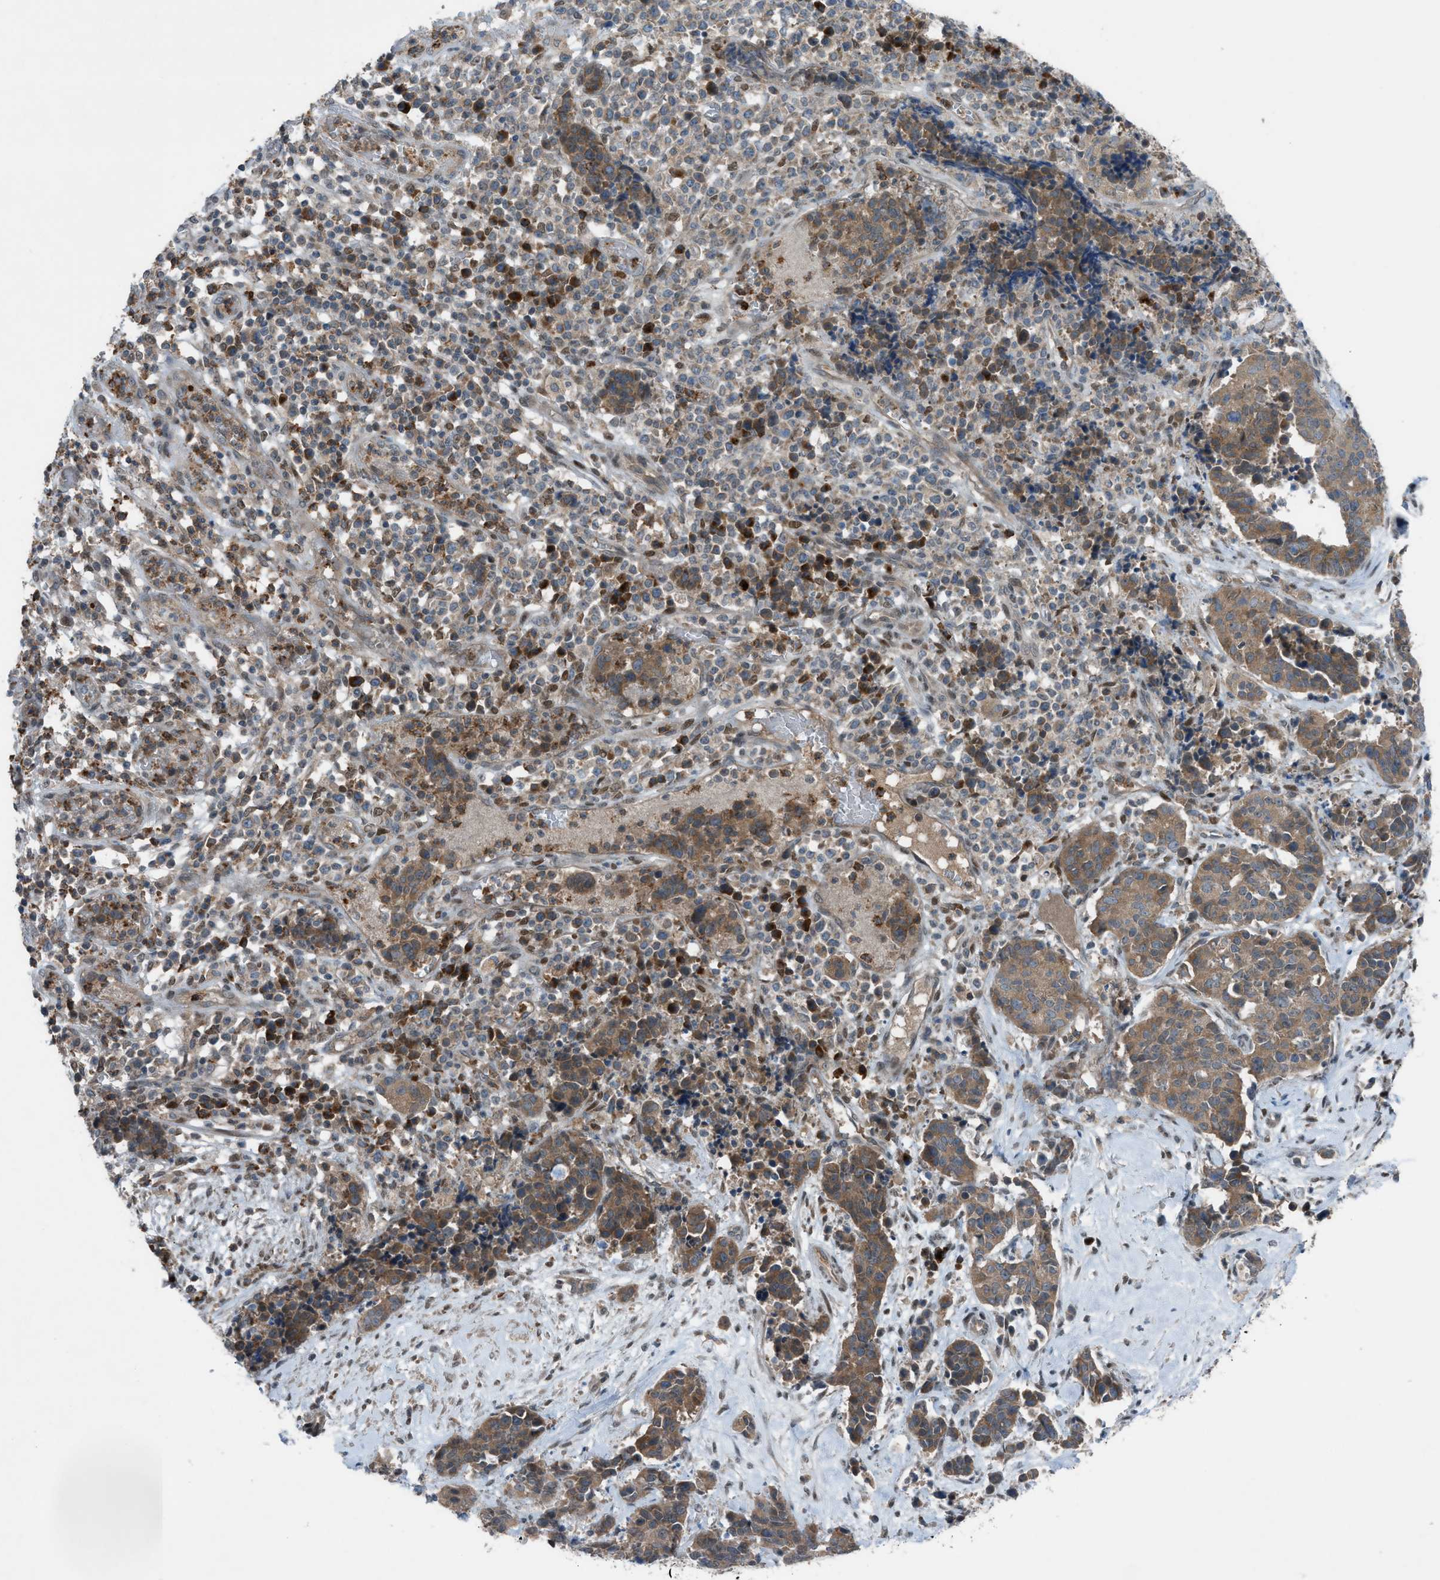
{"staining": {"intensity": "strong", "quantity": ">75%", "location": "cytoplasmic/membranous"}, "tissue": "cervical cancer", "cell_type": "Tumor cells", "image_type": "cancer", "snomed": [{"axis": "morphology", "description": "Squamous cell carcinoma, NOS"}, {"axis": "topography", "description": "Cervix"}], "caption": "About >75% of tumor cells in cervical cancer display strong cytoplasmic/membranous protein positivity as visualized by brown immunohistochemical staining.", "gene": "DYRK1A", "patient": {"sex": "female", "age": 35}}